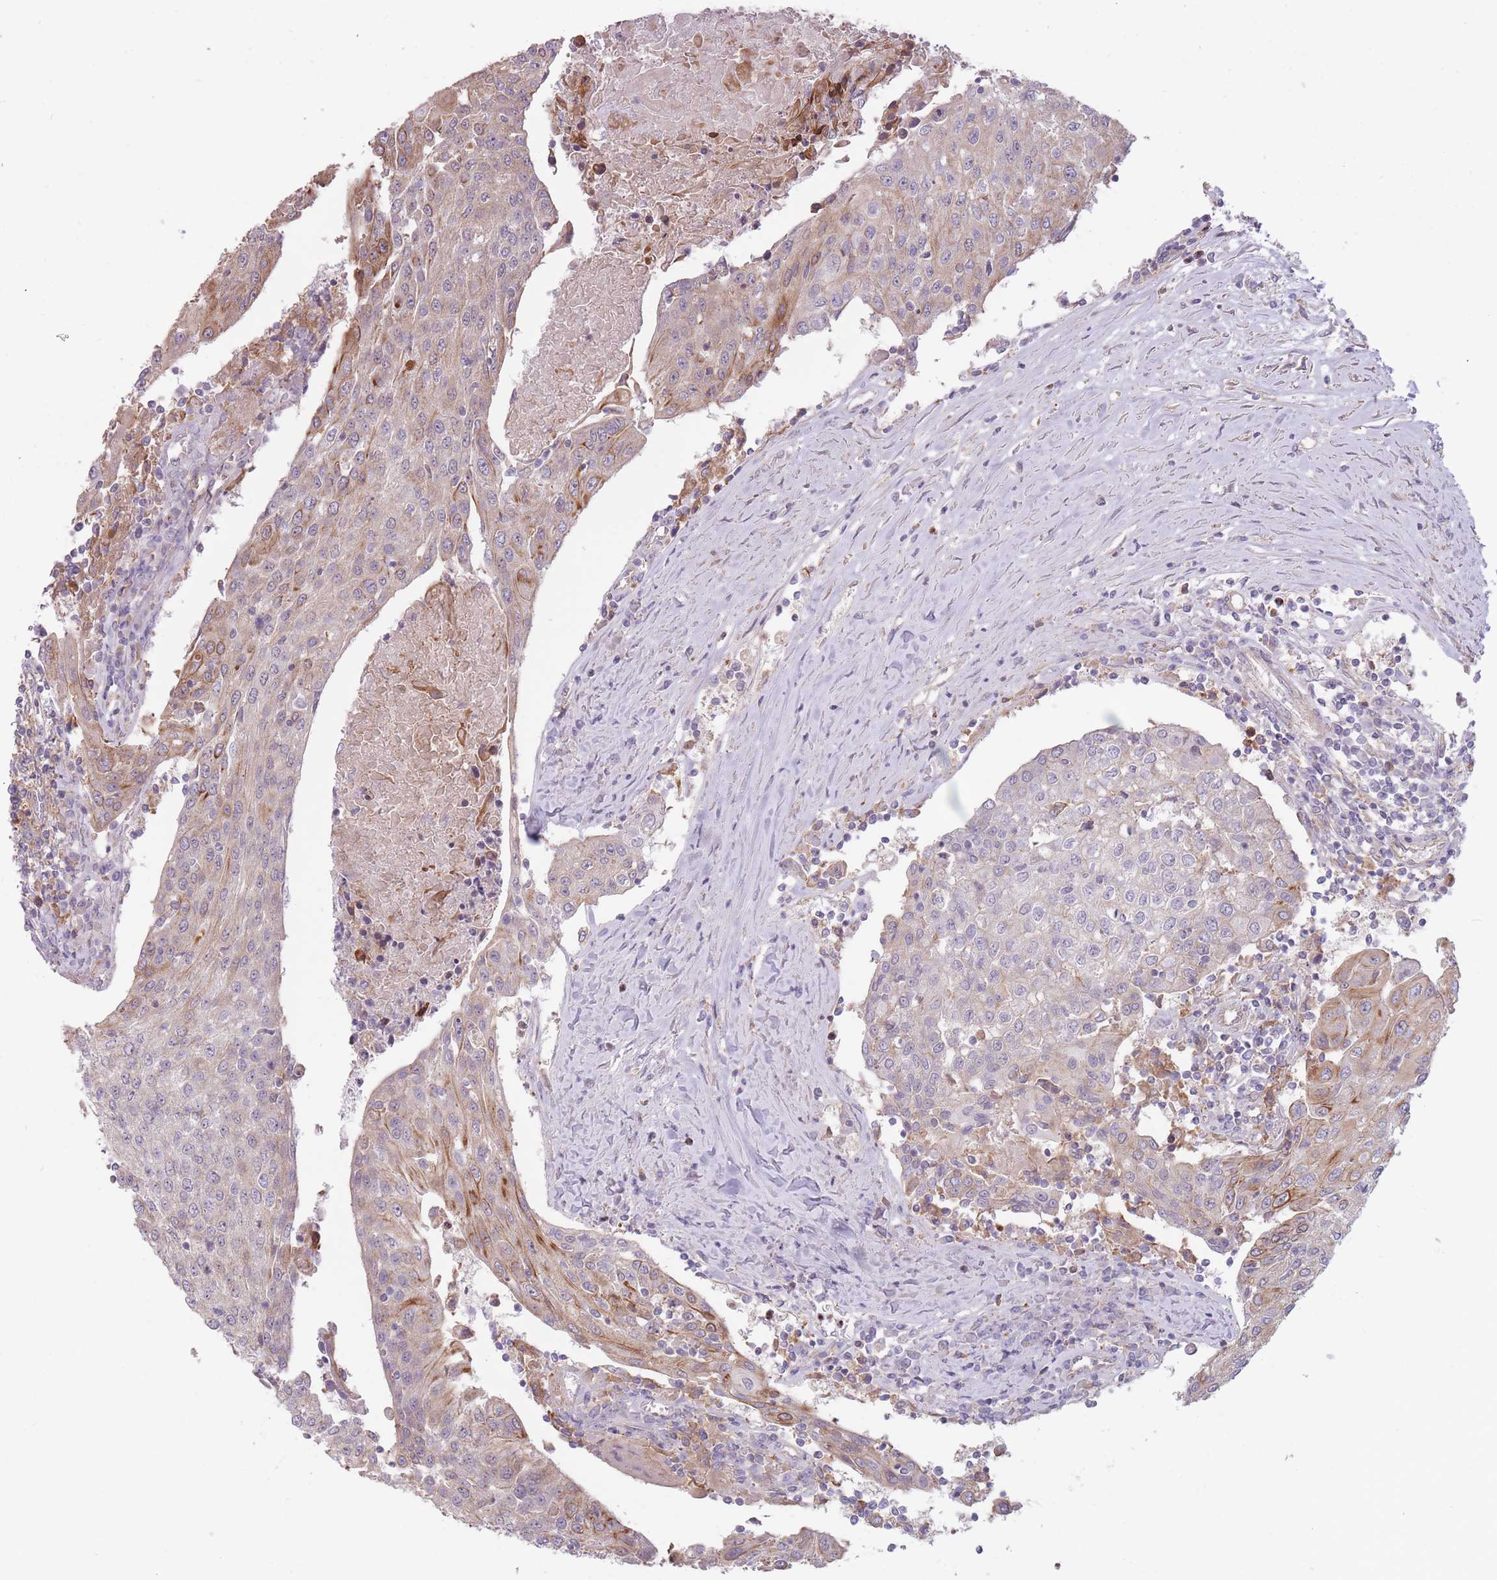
{"staining": {"intensity": "moderate", "quantity": "<25%", "location": "cytoplasmic/membranous"}, "tissue": "urothelial cancer", "cell_type": "Tumor cells", "image_type": "cancer", "snomed": [{"axis": "morphology", "description": "Urothelial carcinoma, High grade"}, {"axis": "topography", "description": "Urinary bladder"}], "caption": "There is low levels of moderate cytoplasmic/membranous staining in tumor cells of high-grade urothelial carcinoma, as demonstrated by immunohistochemical staining (brown color).", "gene": "TET3", "patient": {"sex": "female", "age": 85}}